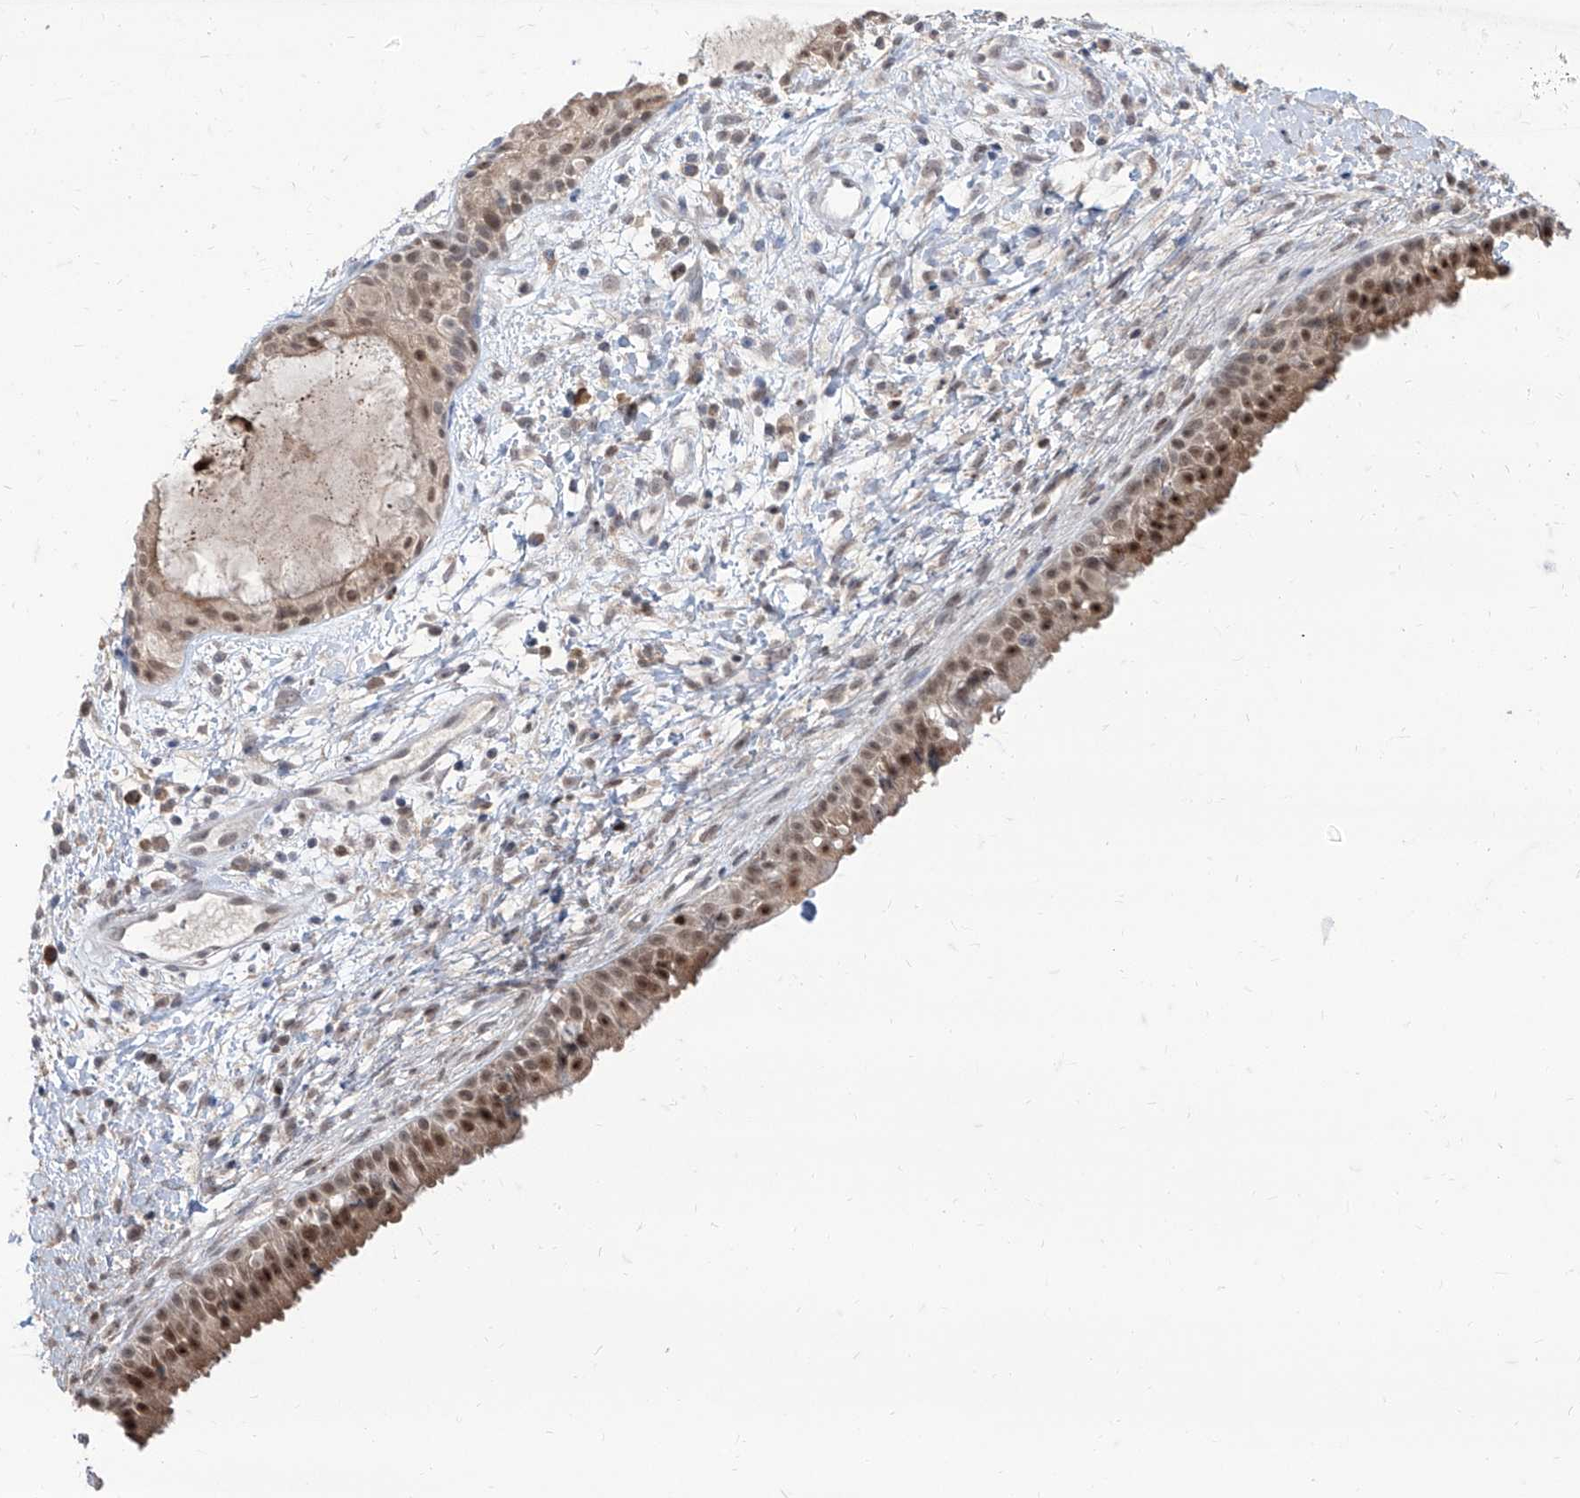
{"staining": {"intensity": "moderate", "quantity": ">75%", "location": "cytoplasmic/membranous,nuclear"}, "tissue": "nasopharynx", "cell_type": "Respiratory epithelial cells", "image_type": "normal", "snomed": [{"axis": "morphology", "description": "Normal tissue, NOS"}, {"axis": "topography", "description": "Nasopharynx"}], "caption": "Respiratory epithelial cells demonstrate moderate cytoplasmic/membranous,nuclear staining in about >75% of cells in unremarkable nasopharynx.", "gene": "BROX", "patient": {"sex": "male", "age": 22}}